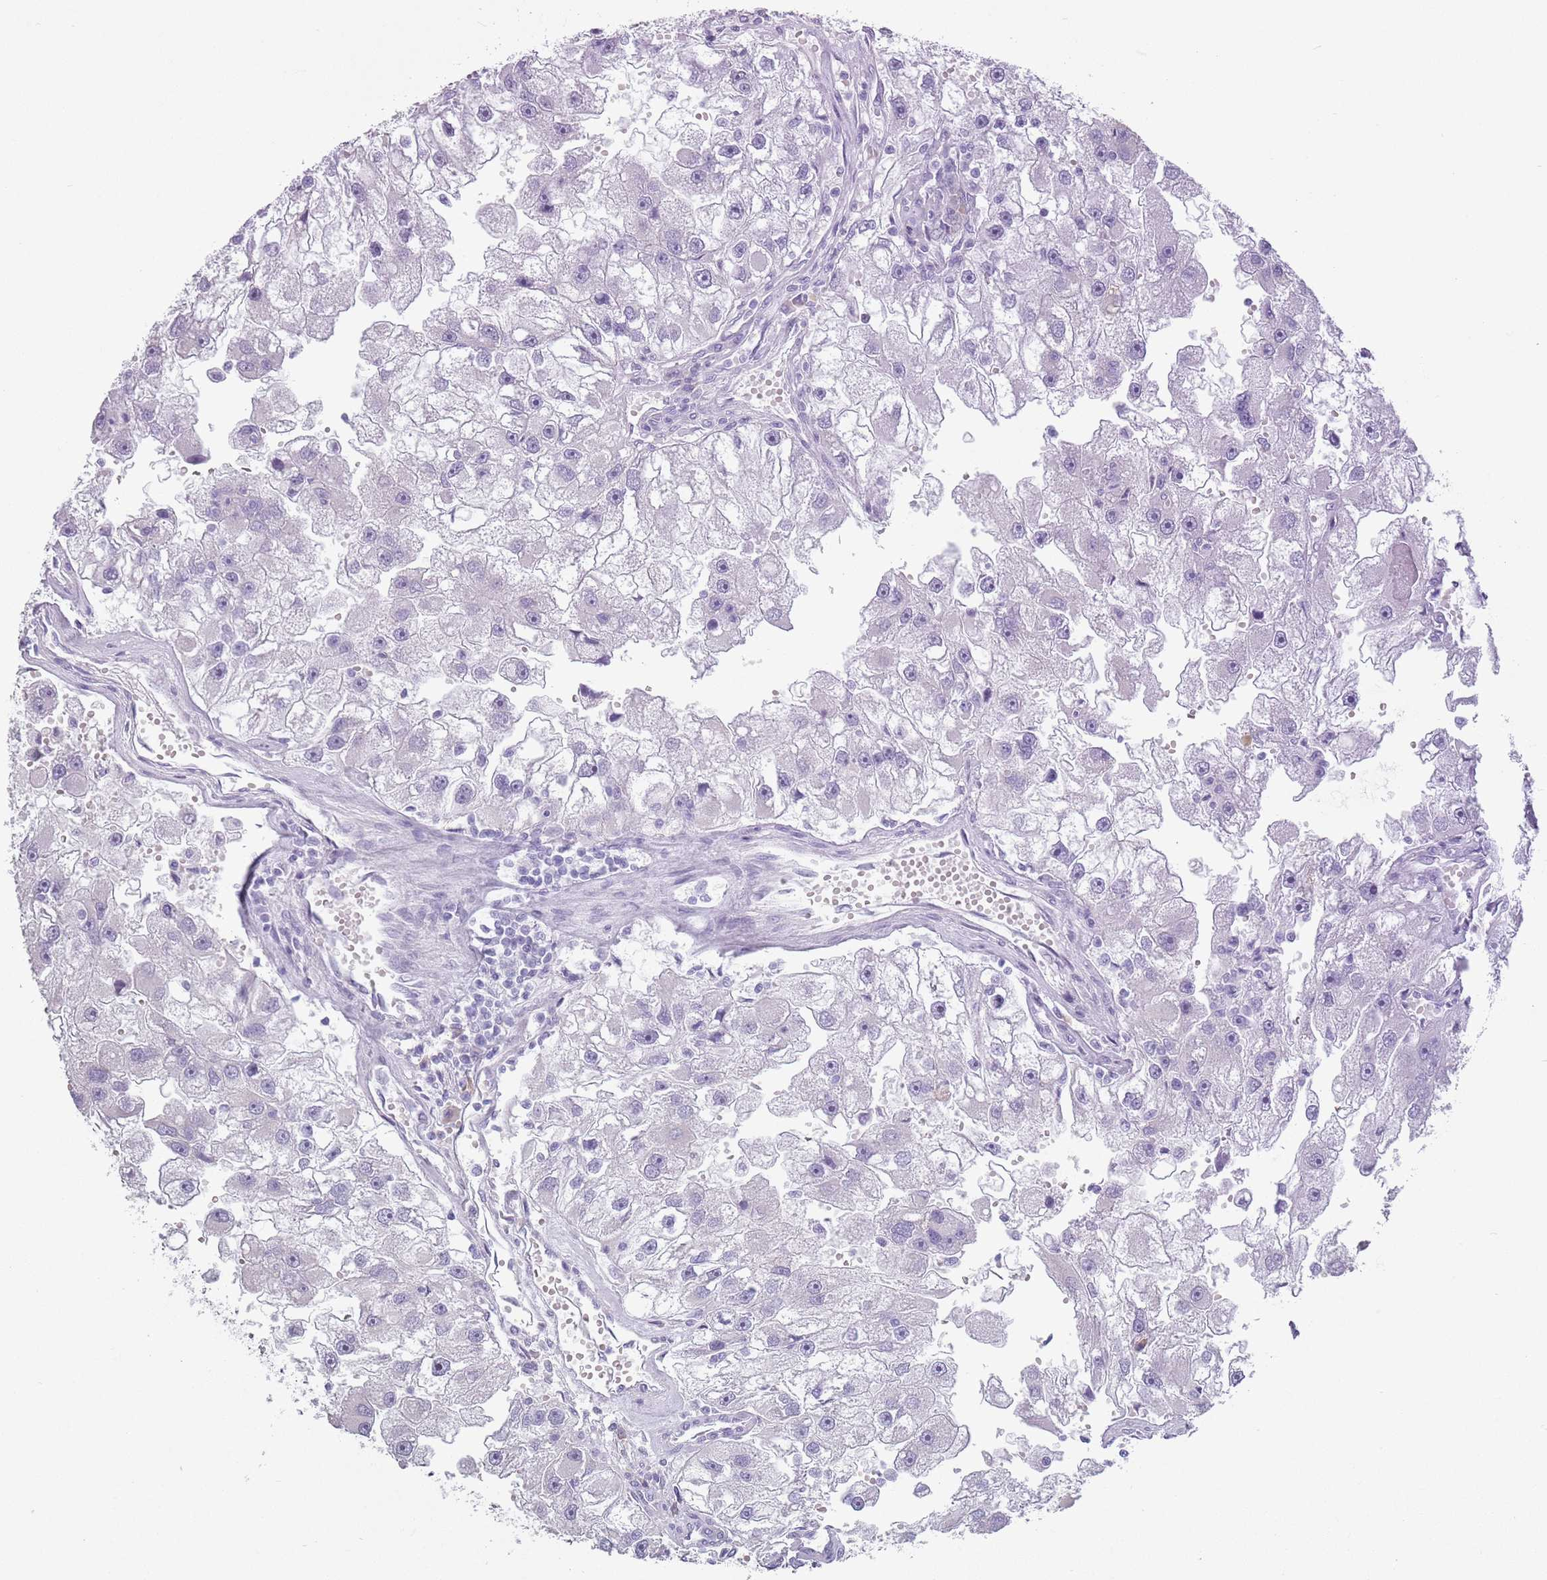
{"staining": {"intensity": "negative", "quantity": "none", "location": "none"}, "tissue": "renal cancer", "cell_type": "Tumor cells", "image_type": "cancer", "snomed": [{"axis": "morphology", "description": "Adenocarcinoma, NOS"}, {"axis": "topography", "description": "Kidney"}], "caption": "Immunohistochemical staining of renal cancer (adenocarcinoma) exhibits no significant expression in tumor cells.", "gene": "HYOU1", "patient": {"sex": "male", "age": 63}}